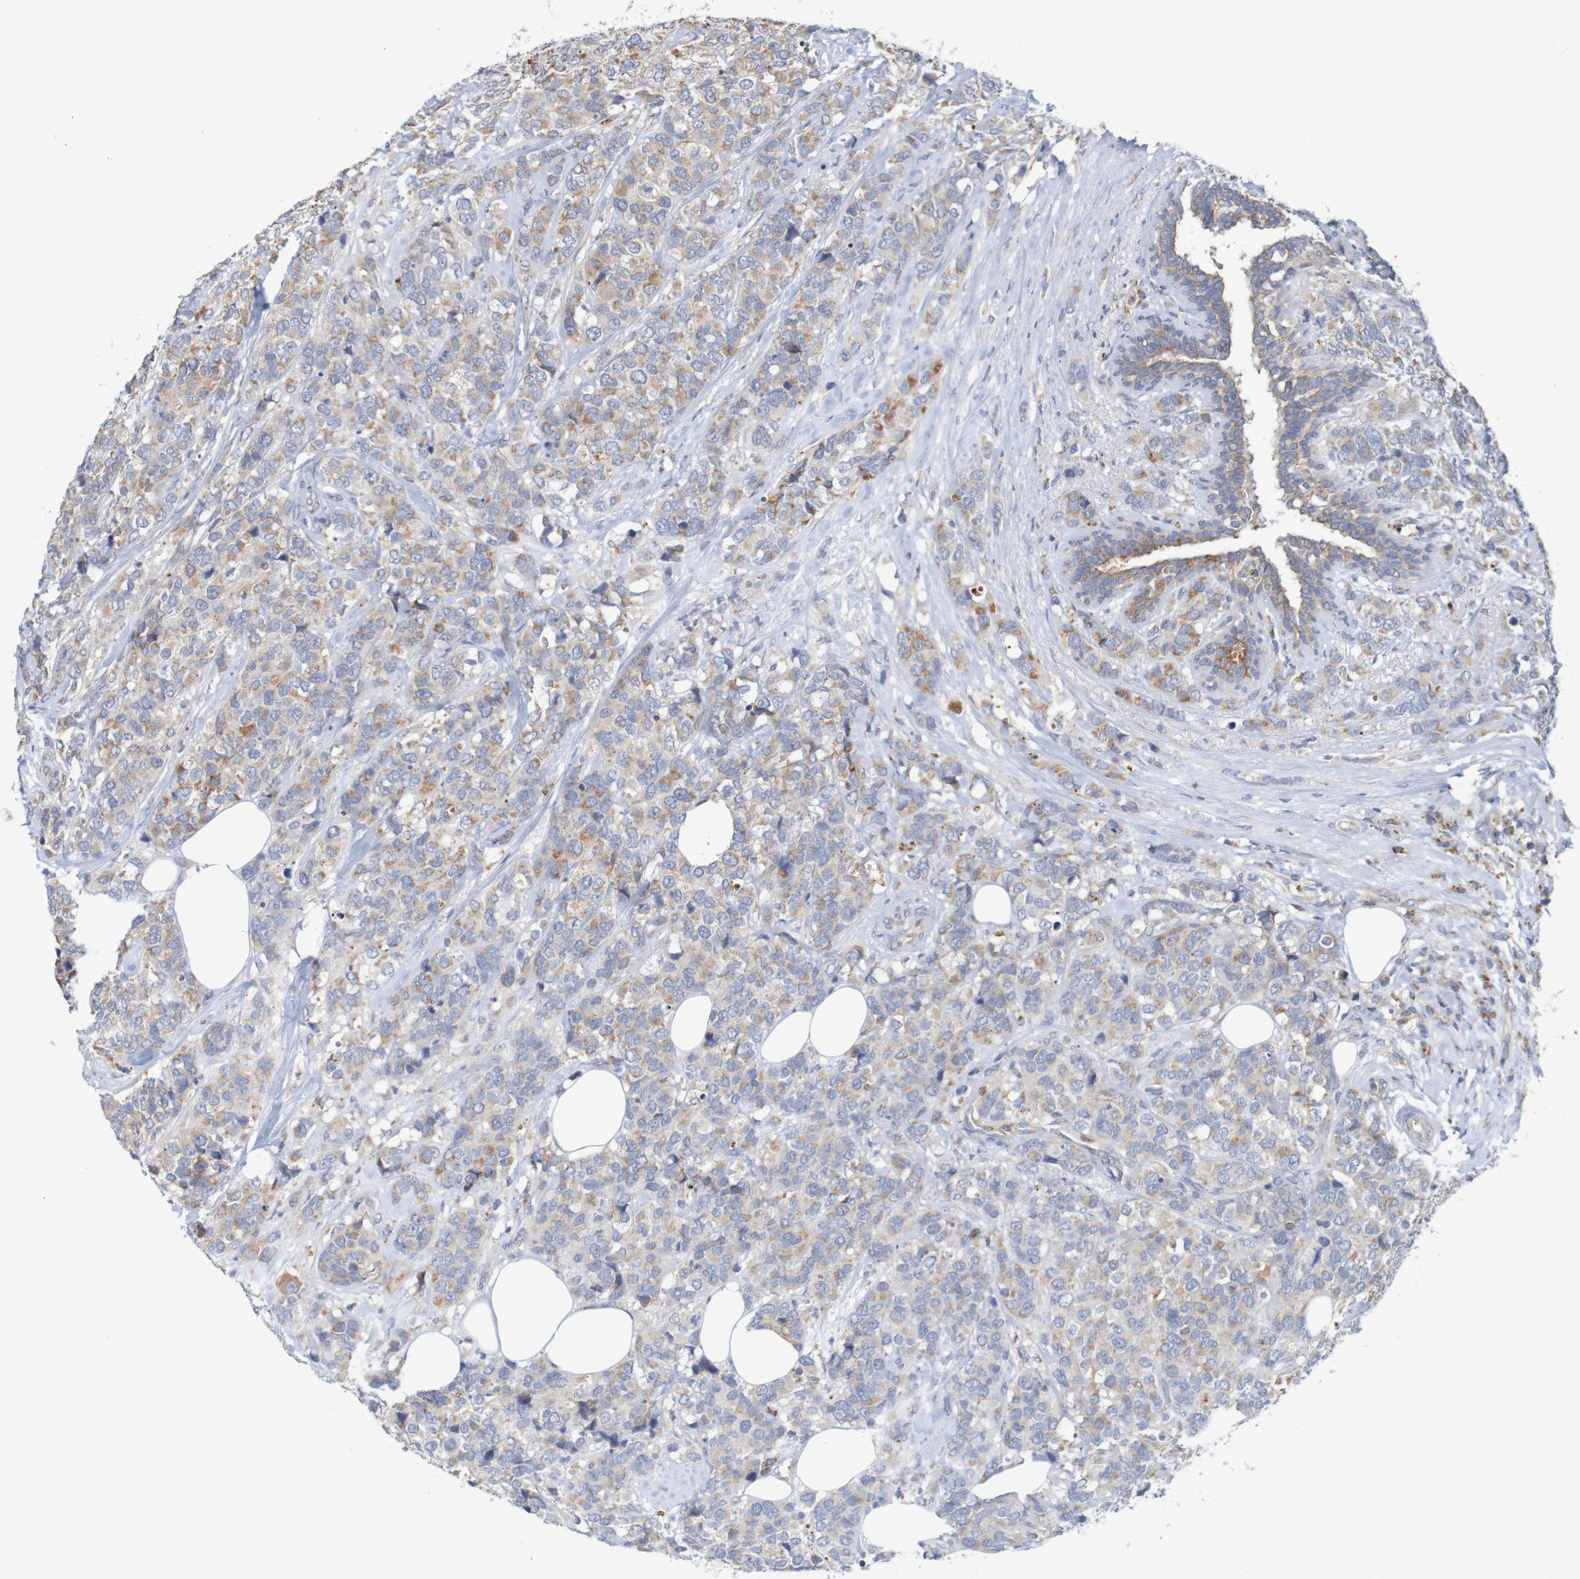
{"staining": {"intensity": "moderate", "quantity": ">75%", "location": "cytoplasmic/membranous"}, "tissue": "breast cancer", "cell_type": "Tumor cells", "image_type": "cancer", "snomed": [{"axis": "morphology", "description": "Lobular carcinoma"}, {"axis": "topography", "description": "Breast"}], "caption": "Immunohistochemistry (IHC) (DAB (3,3'-diaminobenzidine)) staining of breast lobular carcinoma demonstrates moderate cytoplasmic/membranous protein positivity in approximately >75% of tumor cells. The staining was performed using DAB (3,3'-diaminobenzidine), with brown indicating positive protein expression. Nuclei are stained blue with hematoxylin.", "gene": "NAV2", "patient": {"sex": "female", "age": 59}}